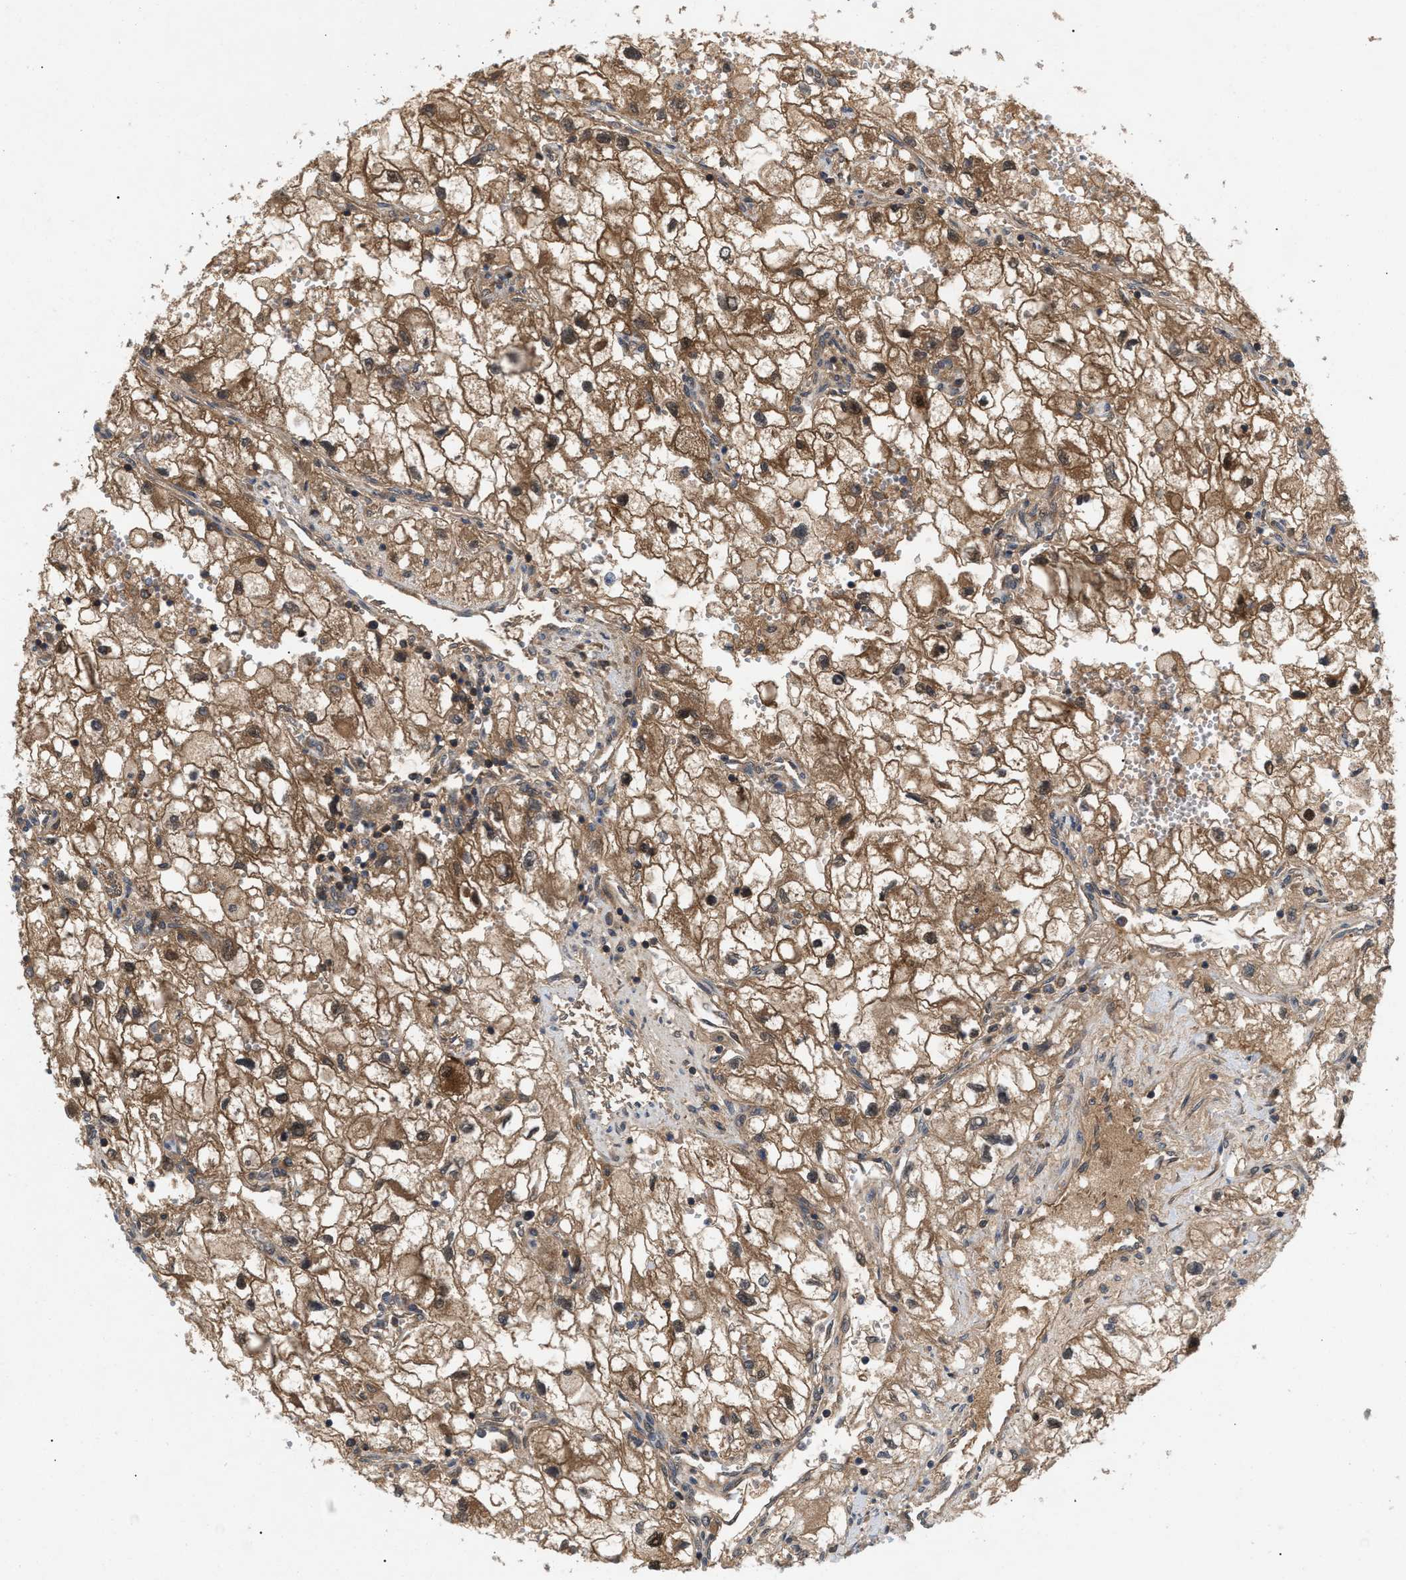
{"staining": {"intensity": "moderate", "quantity": ">75%", "location": "cytoplasmic/membranous"}, "tissue": "renal cancer", "cell_type": "Tumor cells", "image_type": "cancer", "snomed": [{"axis": "morphology", "description": "Adenocarcinoma, NOS"}, {"axis": "topography", "description": "Kidney"}], "caption": "This is a histology image of immunohistochemistry (IHC) staining of renal adenocarcinoma, which shows moderate staining in the cytoplasmic/membranous of tumor cells.", "gene": "GLOD4", "patient": {"sex": "female", "age": 70}}